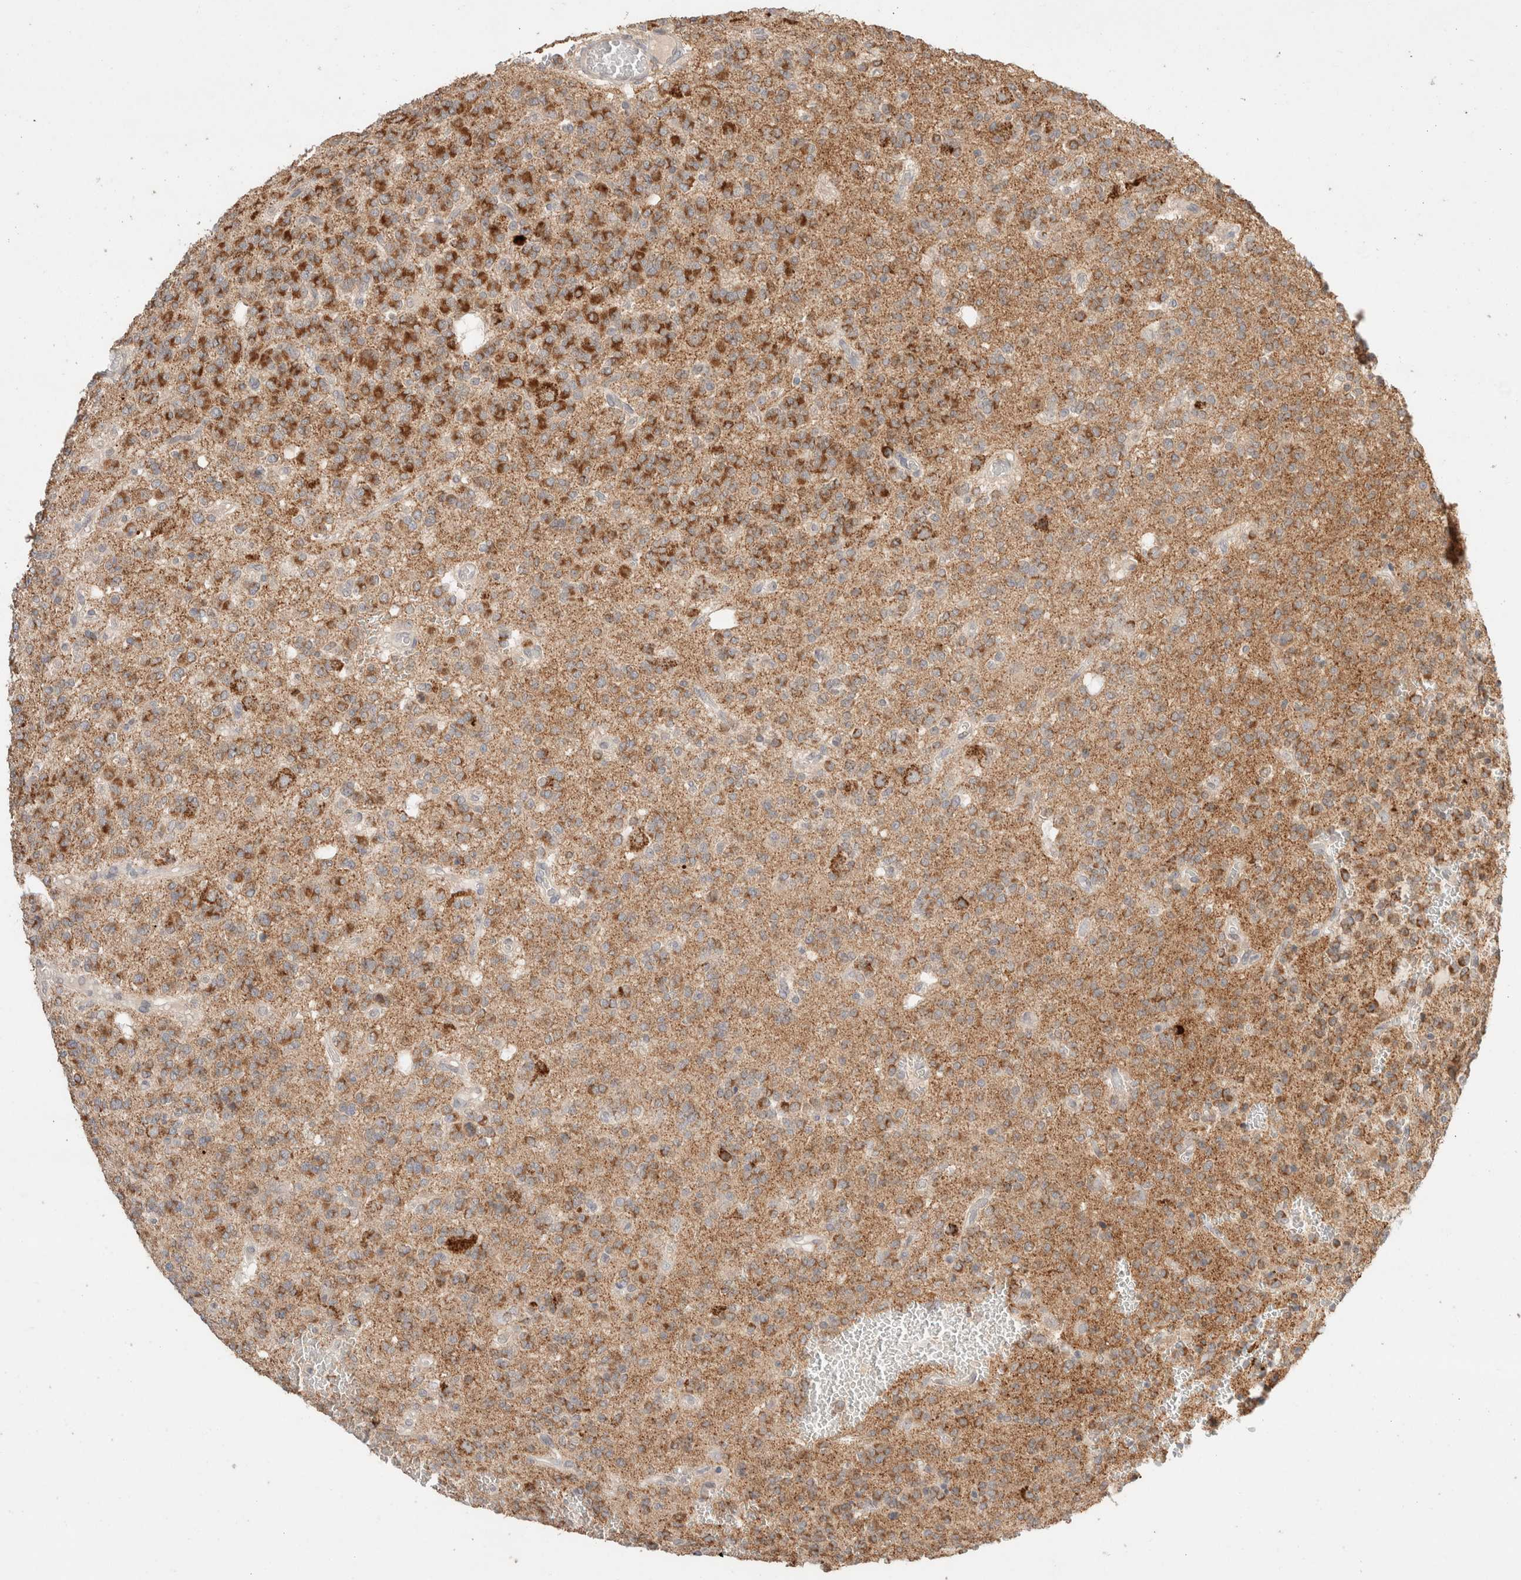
{"staining": {"intensity": "moderate", "quantity": ">75%", "location": "cytoplasmic/membranous"}, "tissue": "glioma", "cell_type": "Tumor cells", "image_type": "cancer", "snomed": [{"axis": "morphology", "description": "Glioma, malignant, Low grade"}, {"axis": "topography", "description": "Brain"}], "caption": "Glioma stained with a brown dye exhibits moderate cytoplasmic/membranous positive expression in approximately >75% of tumor cells.", "gene": "TRIM41", "patient": {"sex": "male", "age": 38}}